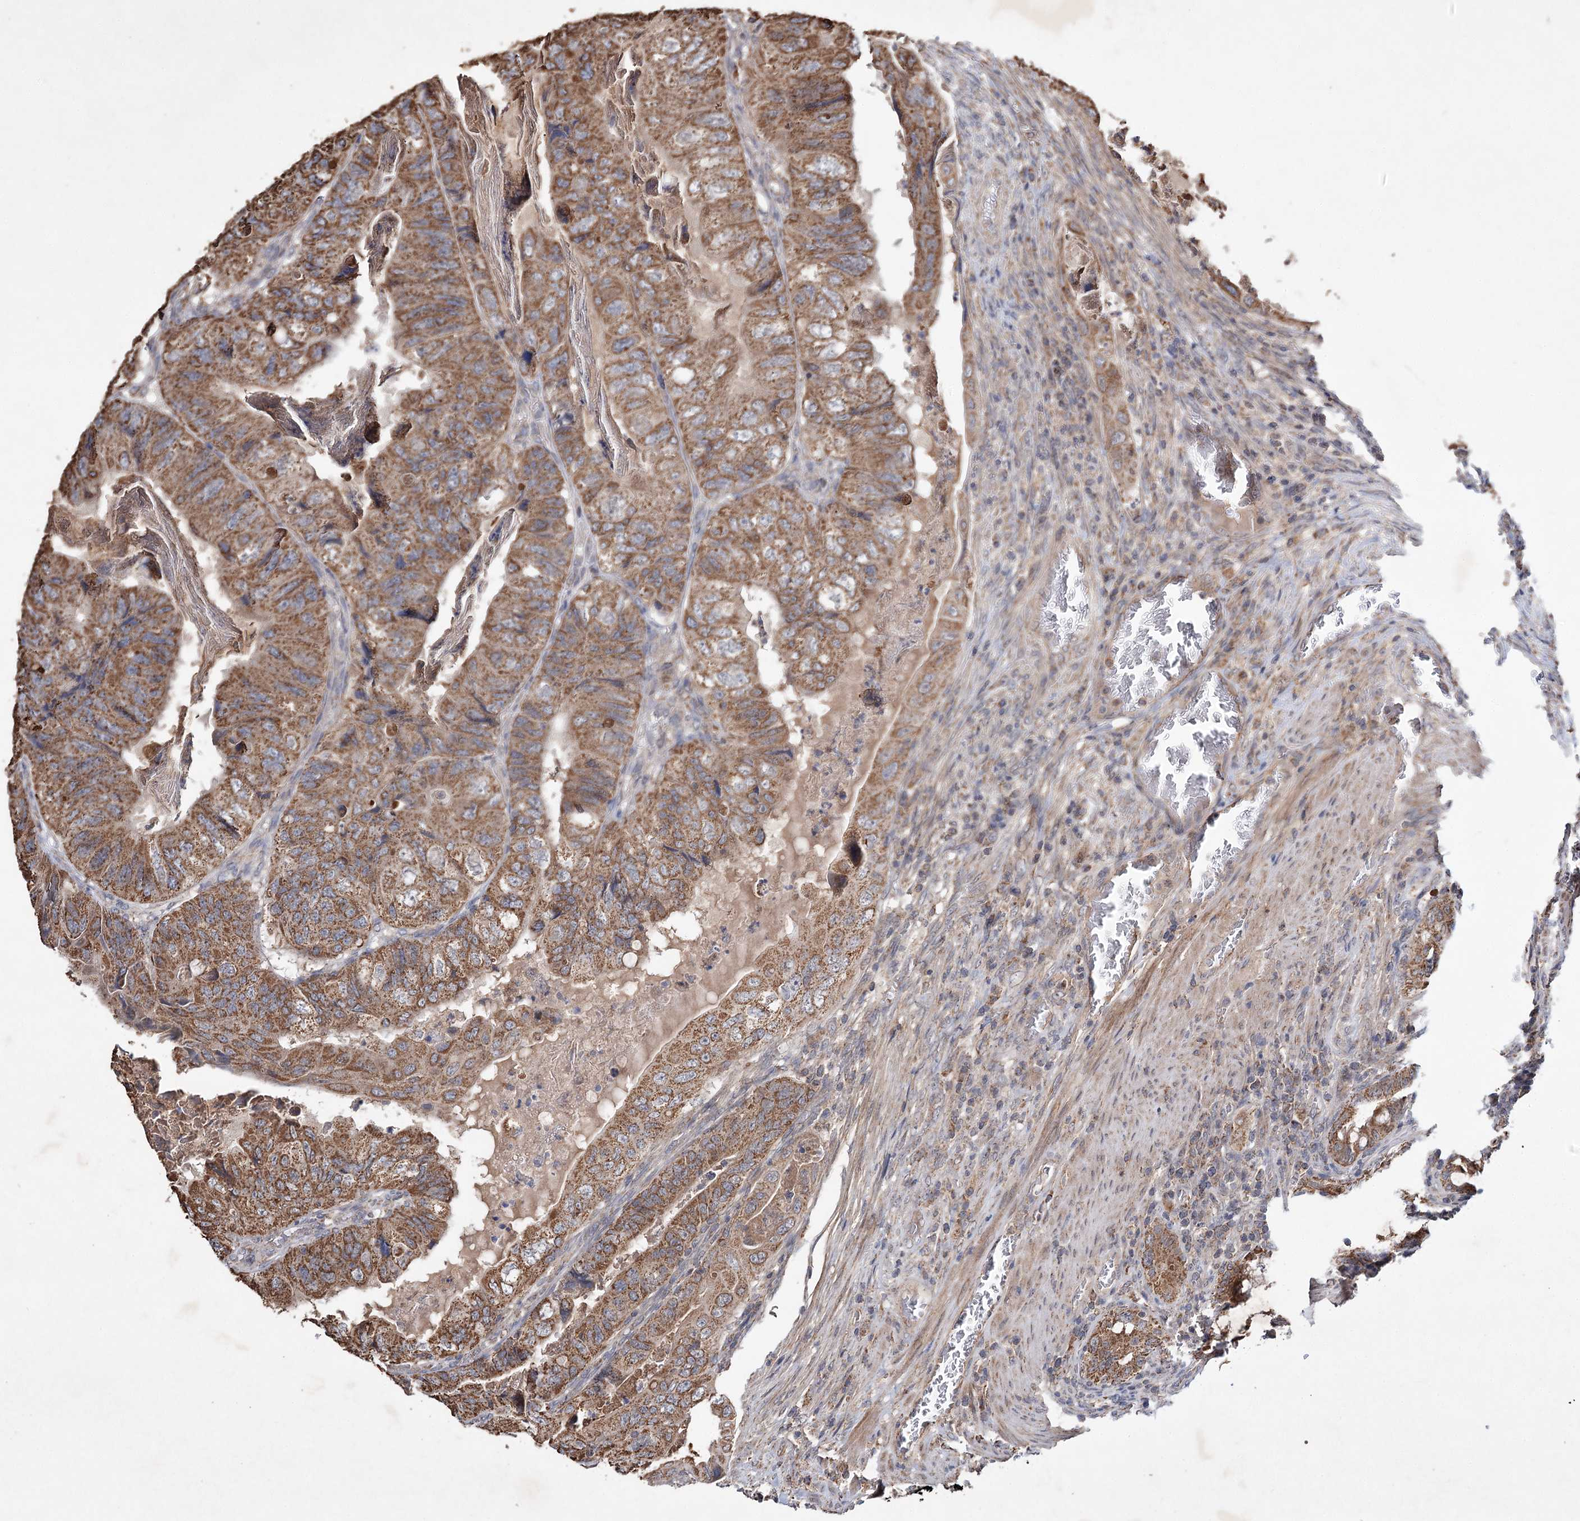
{"staining": {"intensity": "moderate", "quantity": ">75%", "location": "cytoplasmic/membranous"}, "tissue": "colorectal cancer", "cell_type": "Tumor cells", "image_type": "cancer", "snomed": [{"axis": "morphology", "description": "Adenocarcinoma, NOS"}, {"axis": "topography", "description": "Rectum"}], "caption": "Tumor cells exhibit medium levels of moderate cytoplasmic/membranous positivity in about >75% of cells in human colorectal cancer.", "gene": "PIK3CB", "patient": {"sex": "male", "age": 63}}